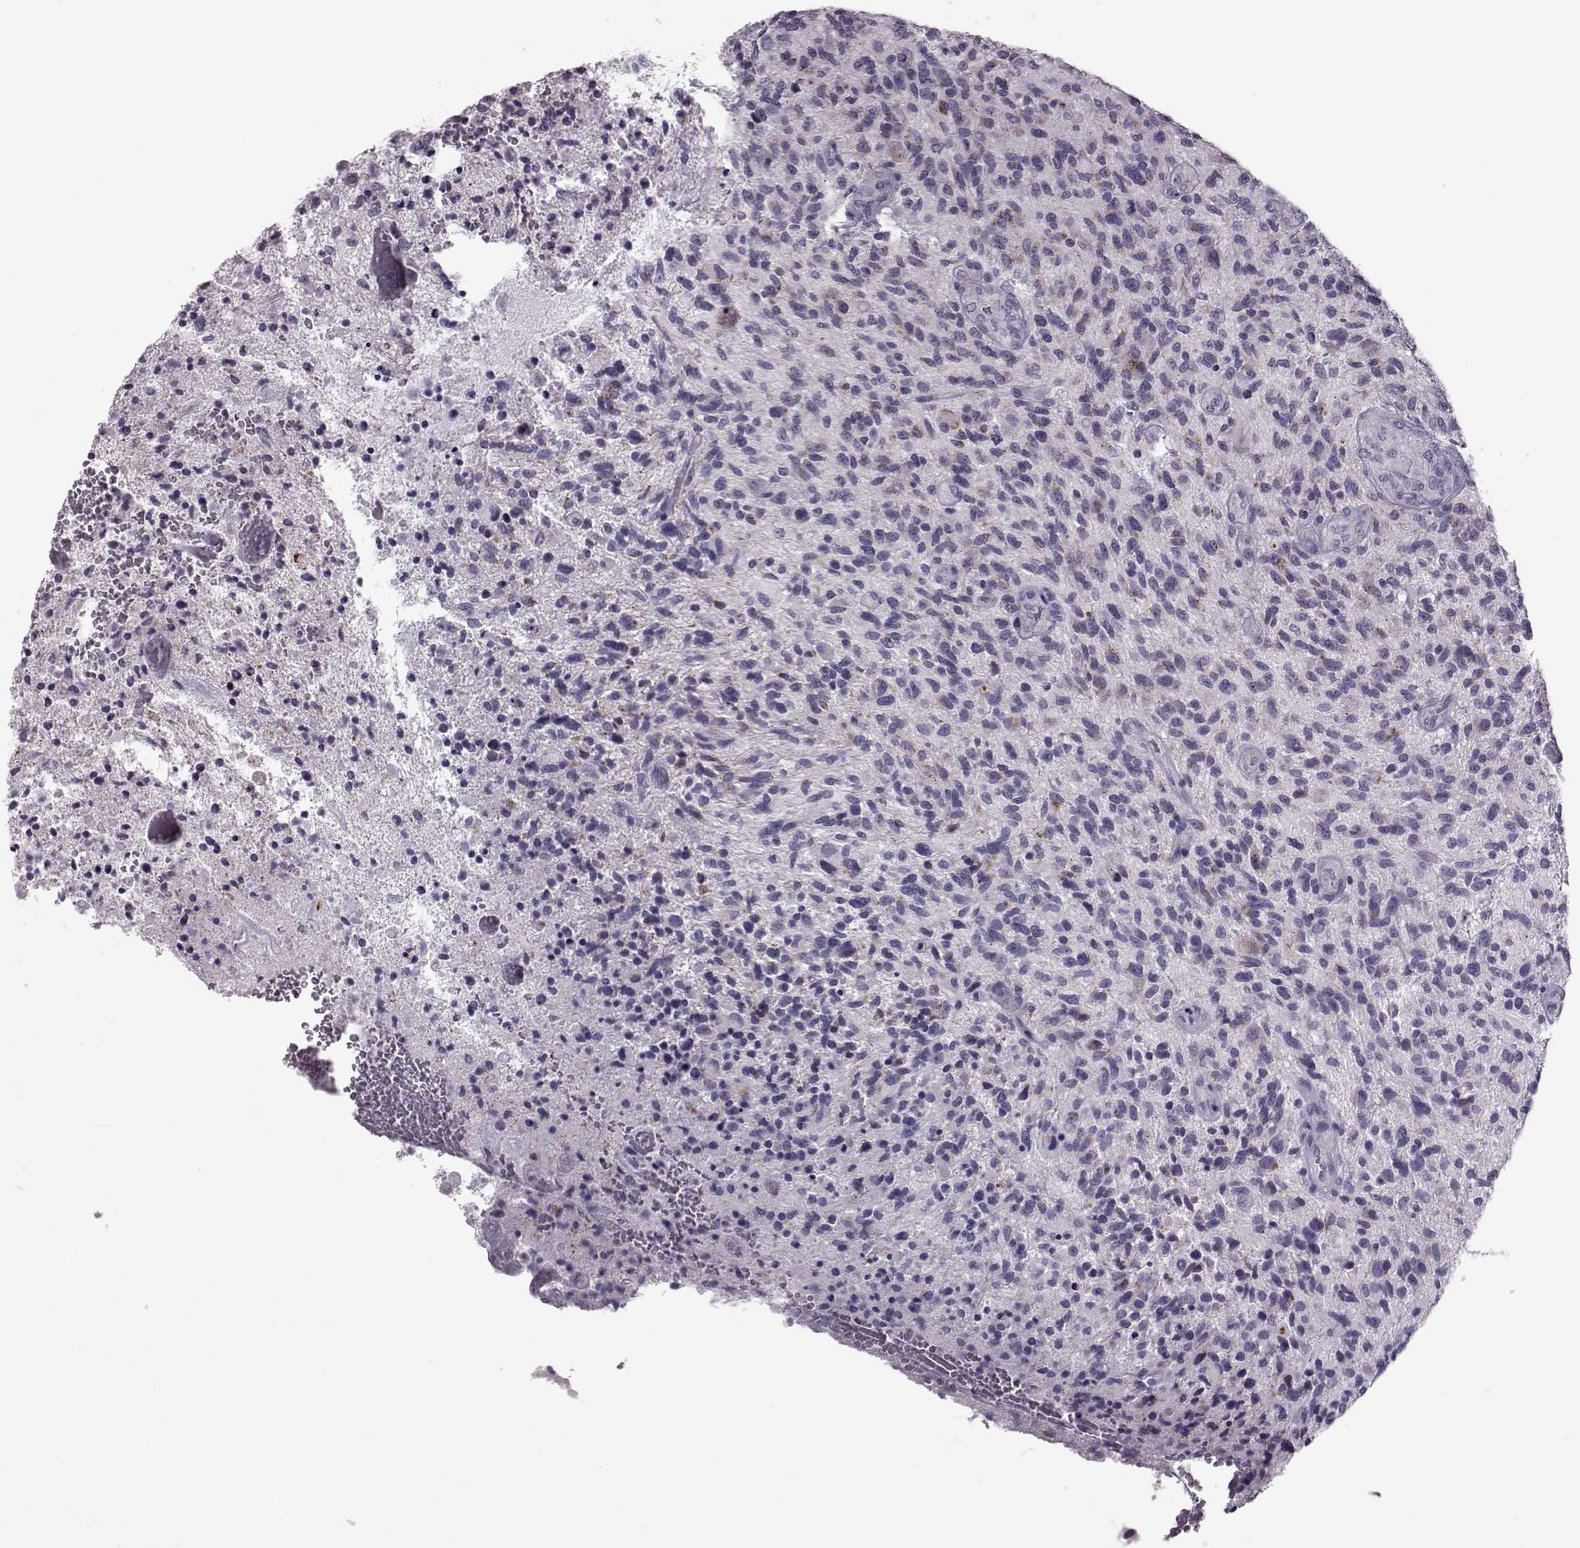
{"staining": {"intensity": "negative", "quantity": "none", "location": "none"}, "tissue": "glioma", "cell_type": "Tumor cells", "image_type": "cancer", "snomed": [{"axis": "morphology", "description": "Glioma, malignant, High grade"}, {"axis": "topography", "description": "Brain"}], "caption": "This image is of glioma stained with IHC to label a protein in brown with the nuclei are counter-stained blue. There is no positivity in tumor cells.", "gene": "RIMS2", "patient": {"sex": "male", "age": 47}}